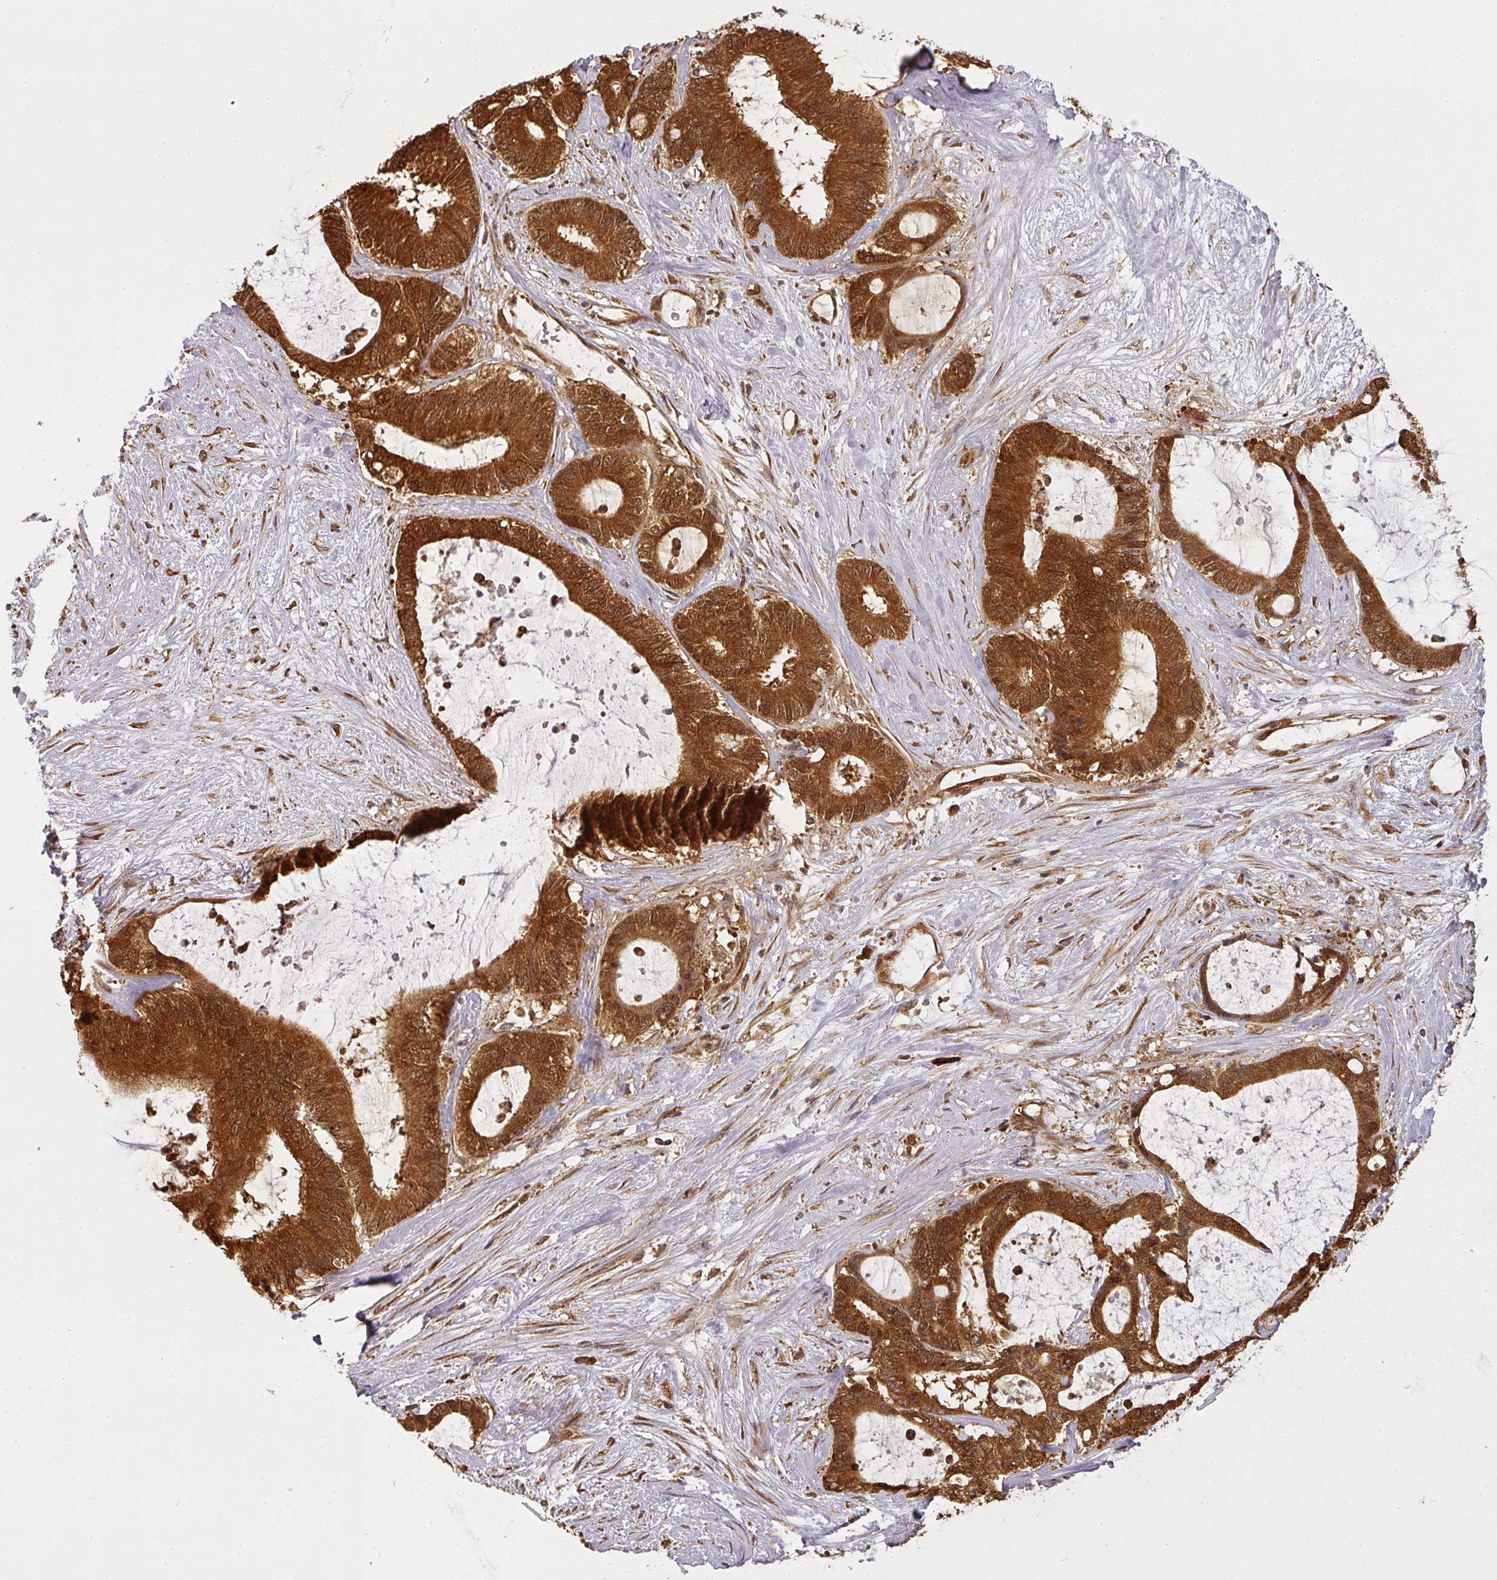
{"staining": {"intensity": "strong", "quantity": ">75%", "location": "cytoplasmic/membranous"}, "tissue": "liver cancer", "cell_type": "Tumor cells", "image_type": "cancer", "snomed": [{"axis": "morphology", "description": "Normal tissue, NOS"}, {"axis": "morphology", "description": "Cholangiocarcinoma"}, {"axis": "topography", "description": "Liver"}, {"axis": "topography", "description": "Peripheral nerve tissue"}], "caption": "Brown immunohistochemical staining in human liver cancer (cholangiocarcinoma) shows strong cytoplasmic/membranous positivity in about >75% of tumor cells.", "gene": "PPP6R3", "patient": {"sex": "female", "age": 73}}